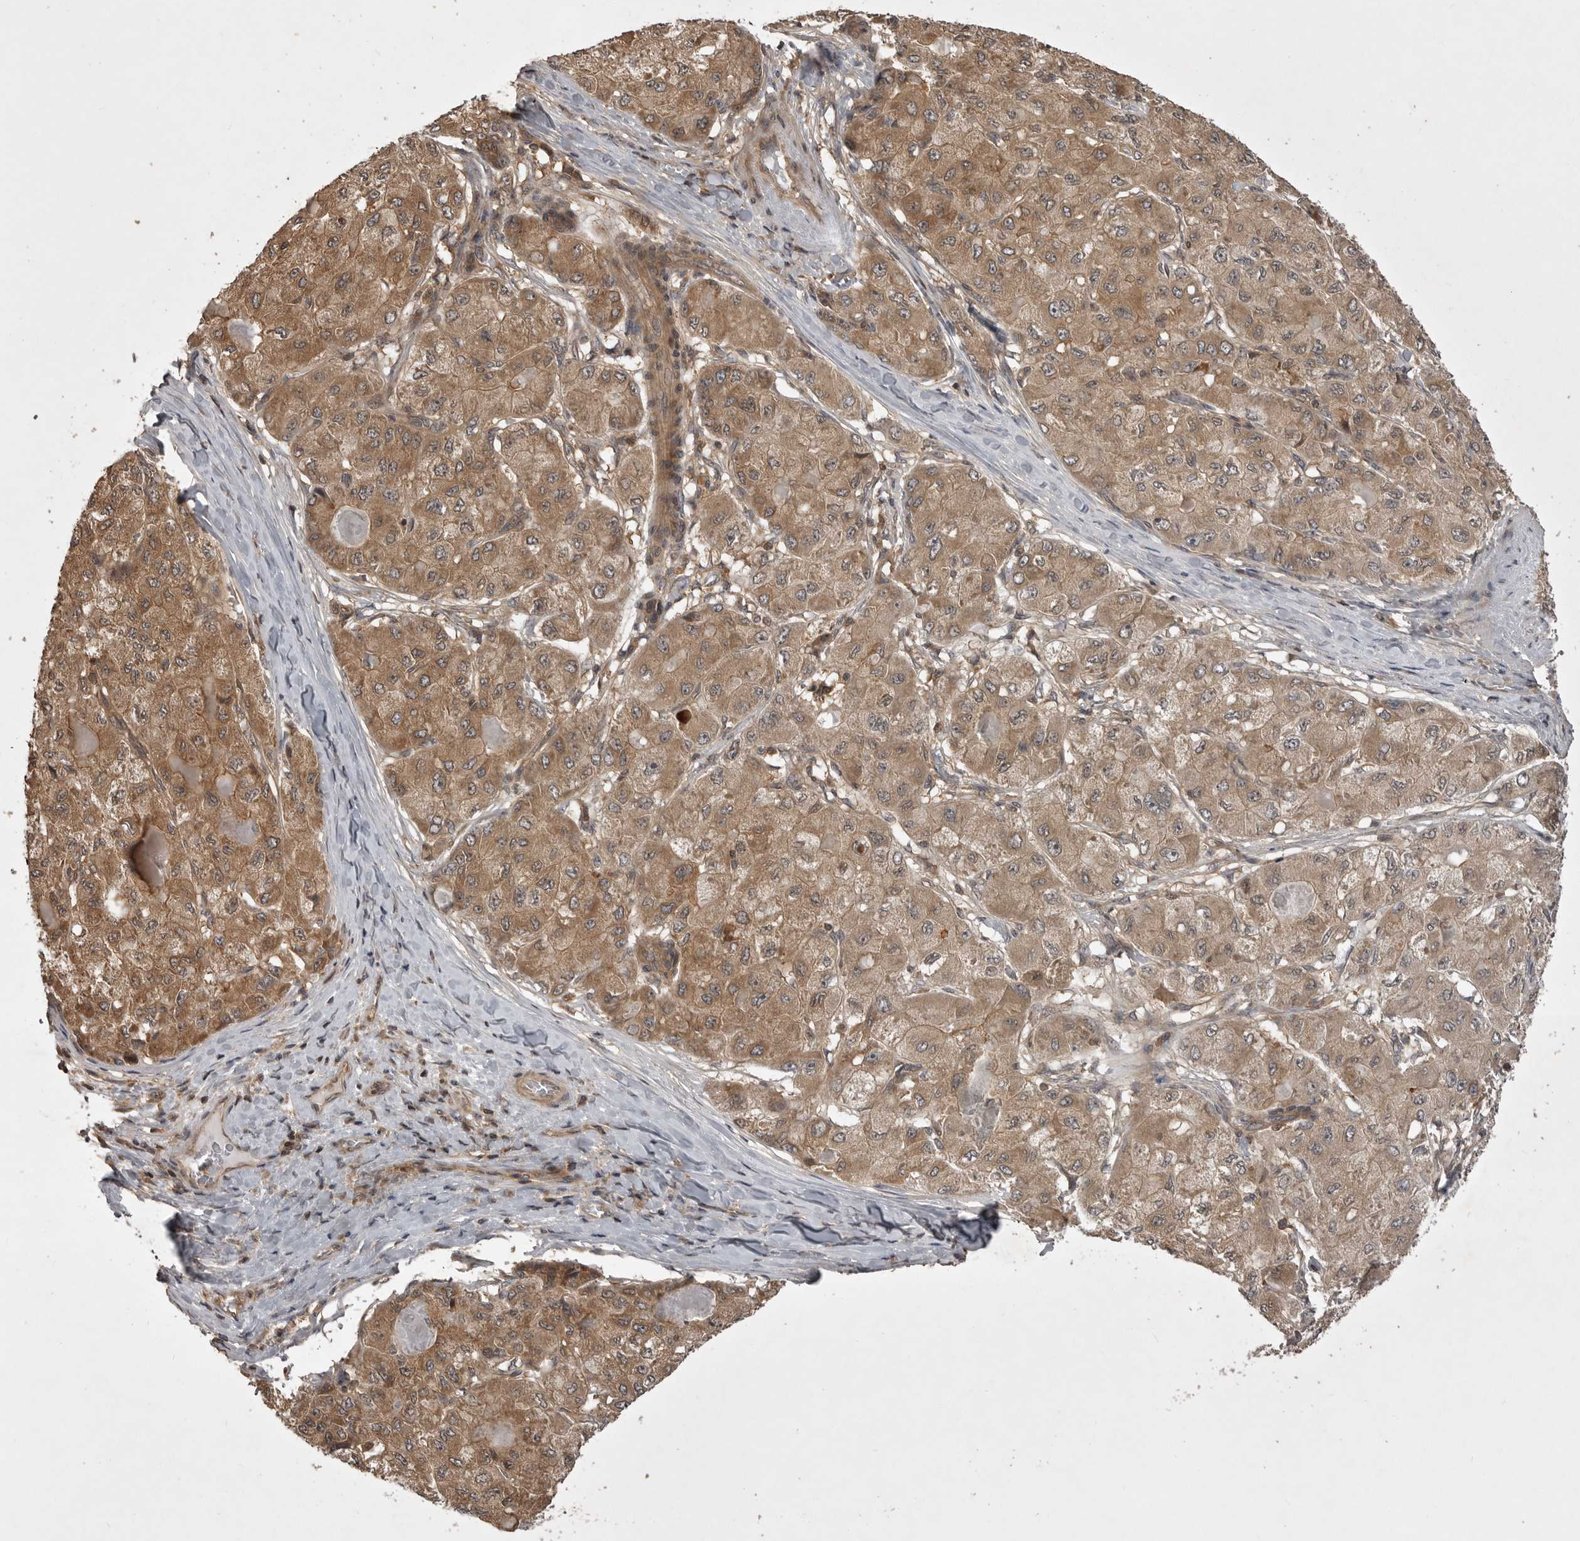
{"staining": {"intensity": "moderate", "quantity": ">75%", "location": "cytoplasmic/membranous"}, "tissue": "liver cancer", "cell_type": "Tumor cells", "image_type": "cancer", "snomed": [{"axis": "morphology", "description": "Carcinoma, Hepatocellular, NOS"}, {"axis": "topography", "description": "Liver"}], "caption": "Immunohistochemical staining of liver hepatocellular carcinoma shows moderate cytoplasmic/membranous protein positivity in approximately >75% of tumor cells. (Brightfield microscopy of DAB IHC at high magnification).", "gene": "STK24", "patient": {"sex": "male", "age": 80}}